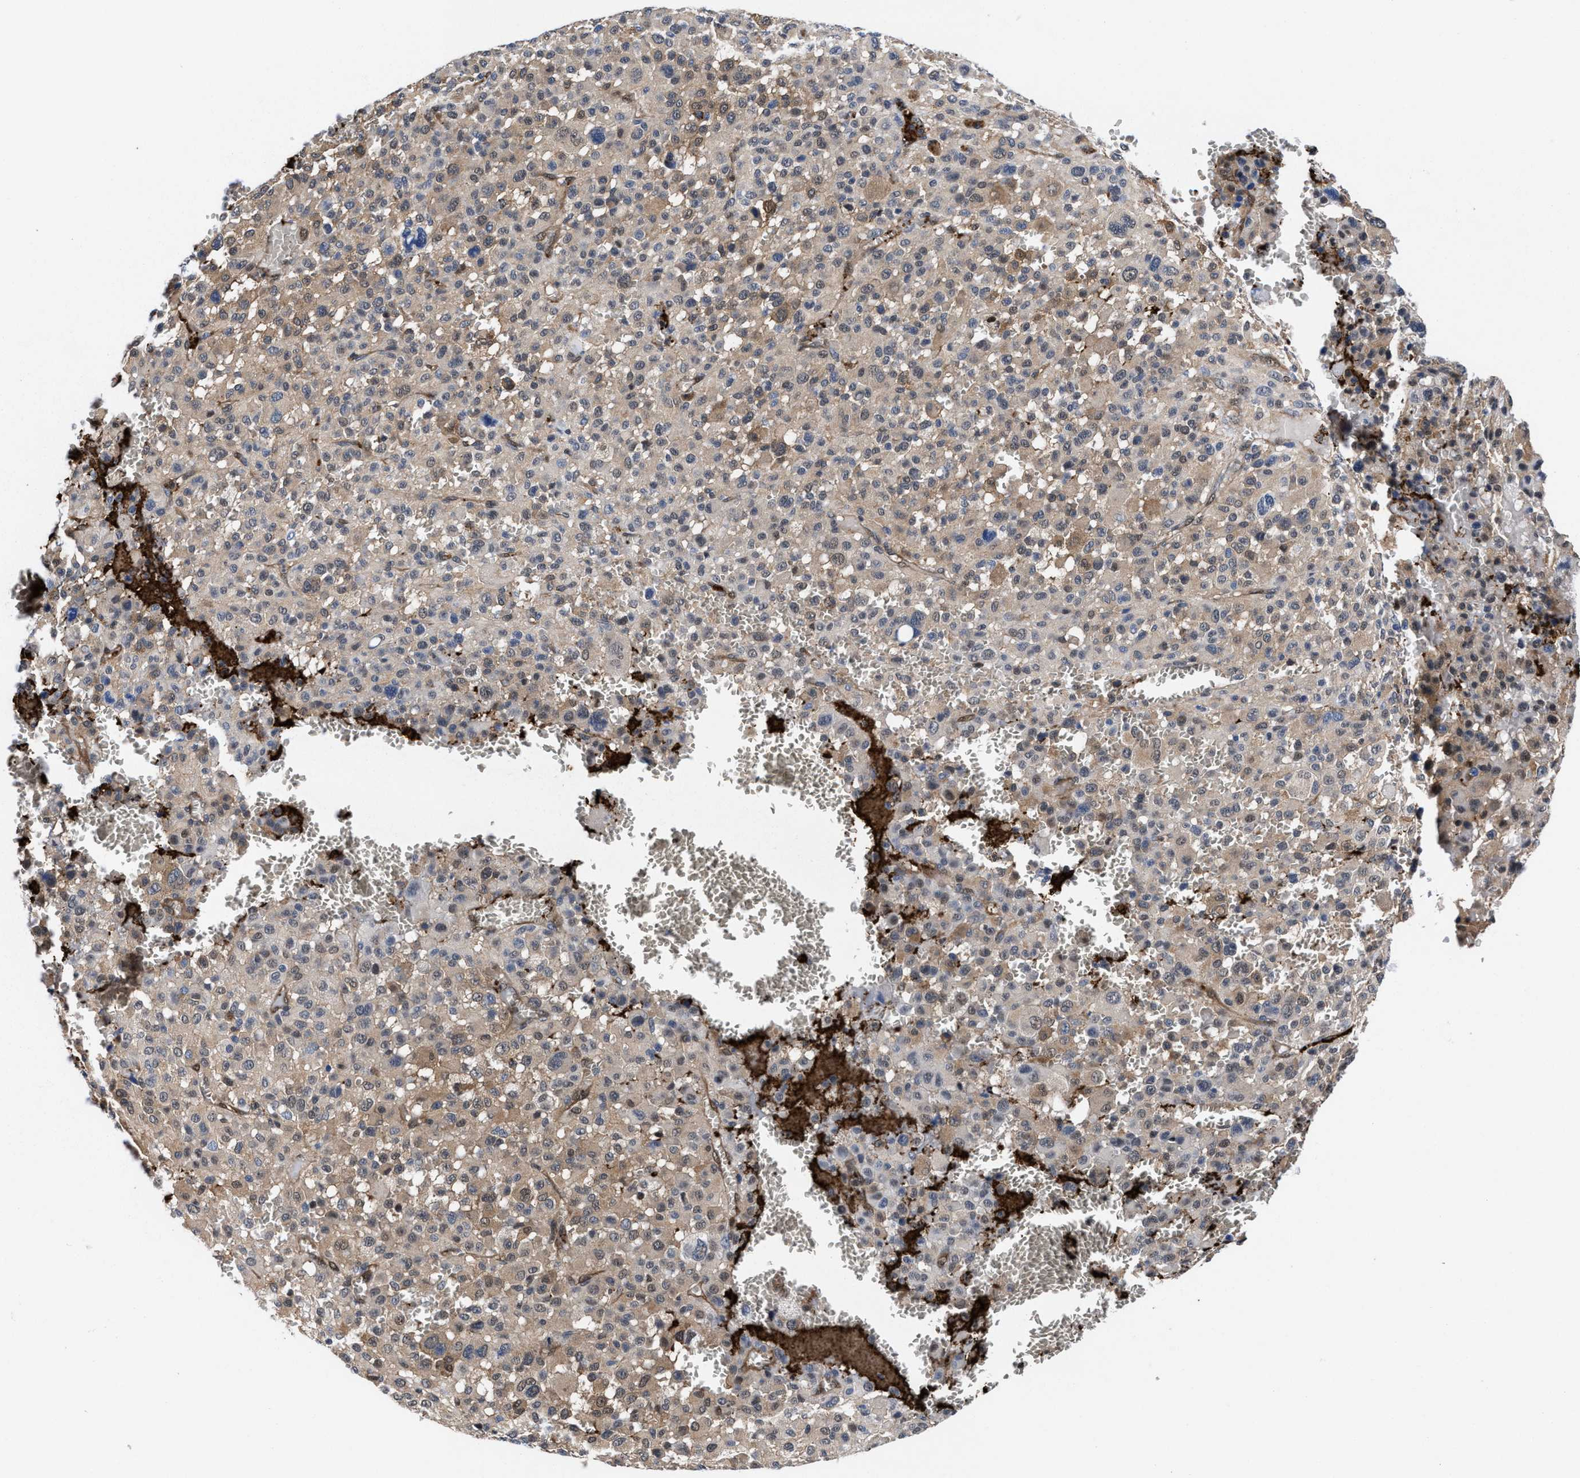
{"staining": {"intensity": "weak", "quantity": "<25%", "location": "cytoplasmic/membranous"}, "tissue": "melanoma", "cell_type": "Tumor cells", "image_type": "cancer", "snomed": [{"axis": "morphology", "description": "Malignant melanoma, Metastatic site"}, {"axis": "topography", "description": "Skin"}], "caption": "Immunohistochemical staining of human malignant melanoma (metastatic site) displays no significant expression in tumor cells.", "gene": "ACLY", "patient": {"sex": "female", "age": 74}}